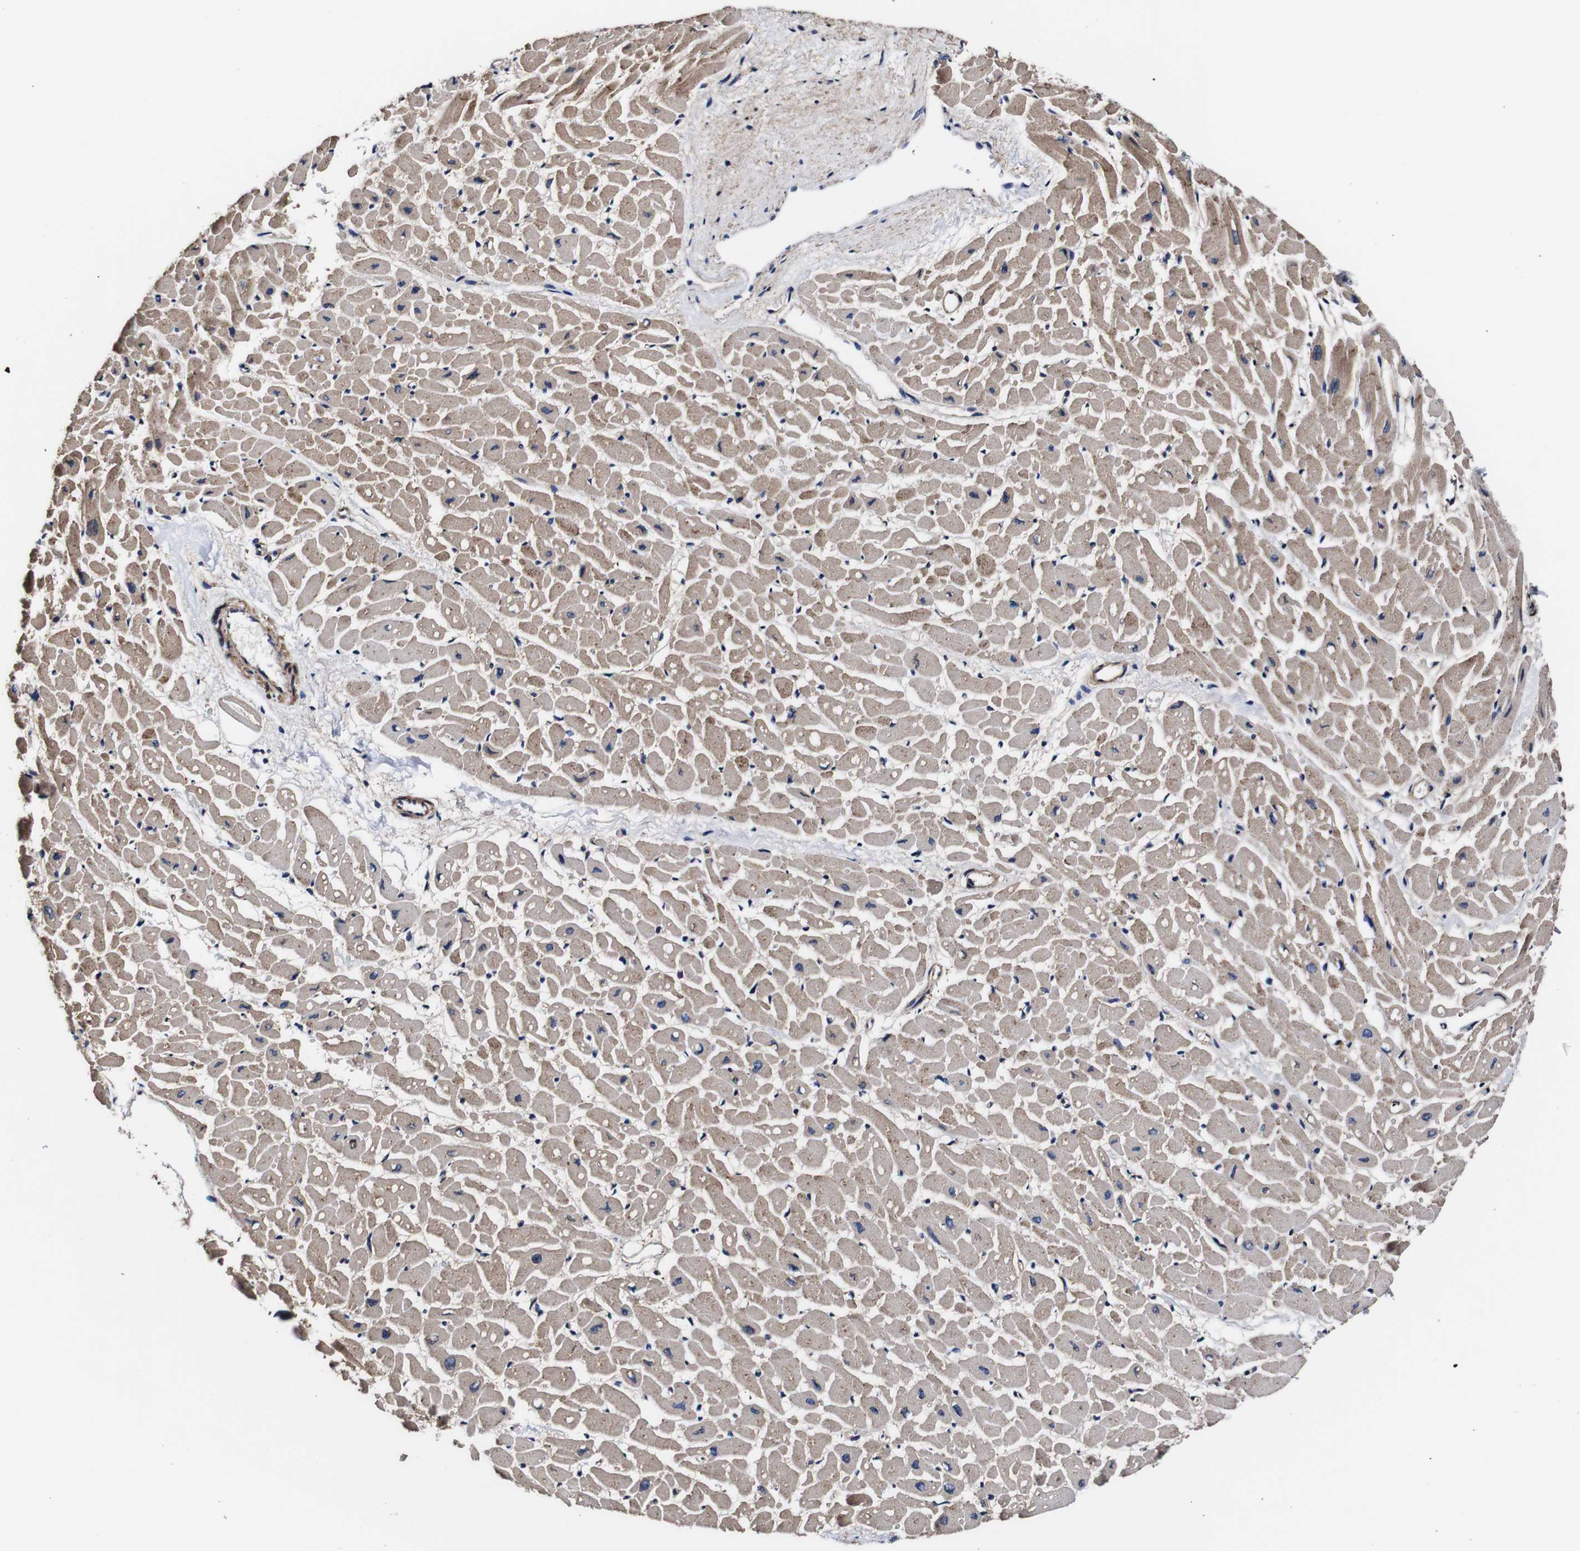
{"staining": {"intensity": "moderate", "quantity": ">75%", "location": "cytoplasmic/membranous"}, "tissue": "heart muscle", "cell_type": "Cardiomyocytes", "image_type": "normal", "snomed": [{"axis": "morphology", "description": "Normal tissue, NOS"}, {"axis": "topography", "description": "Heart"}], "caption": "This micrograph displays normal heart muscle stained with immunohistochemistry to label a protein in brown. The cytoplasmic/membranous of cardiomyocytes show moderate positivity for the protein. Nuclei are counter-stained blue.", "gene": "PDCD6IP", "patient": {"sex": "male", "age": 45}}